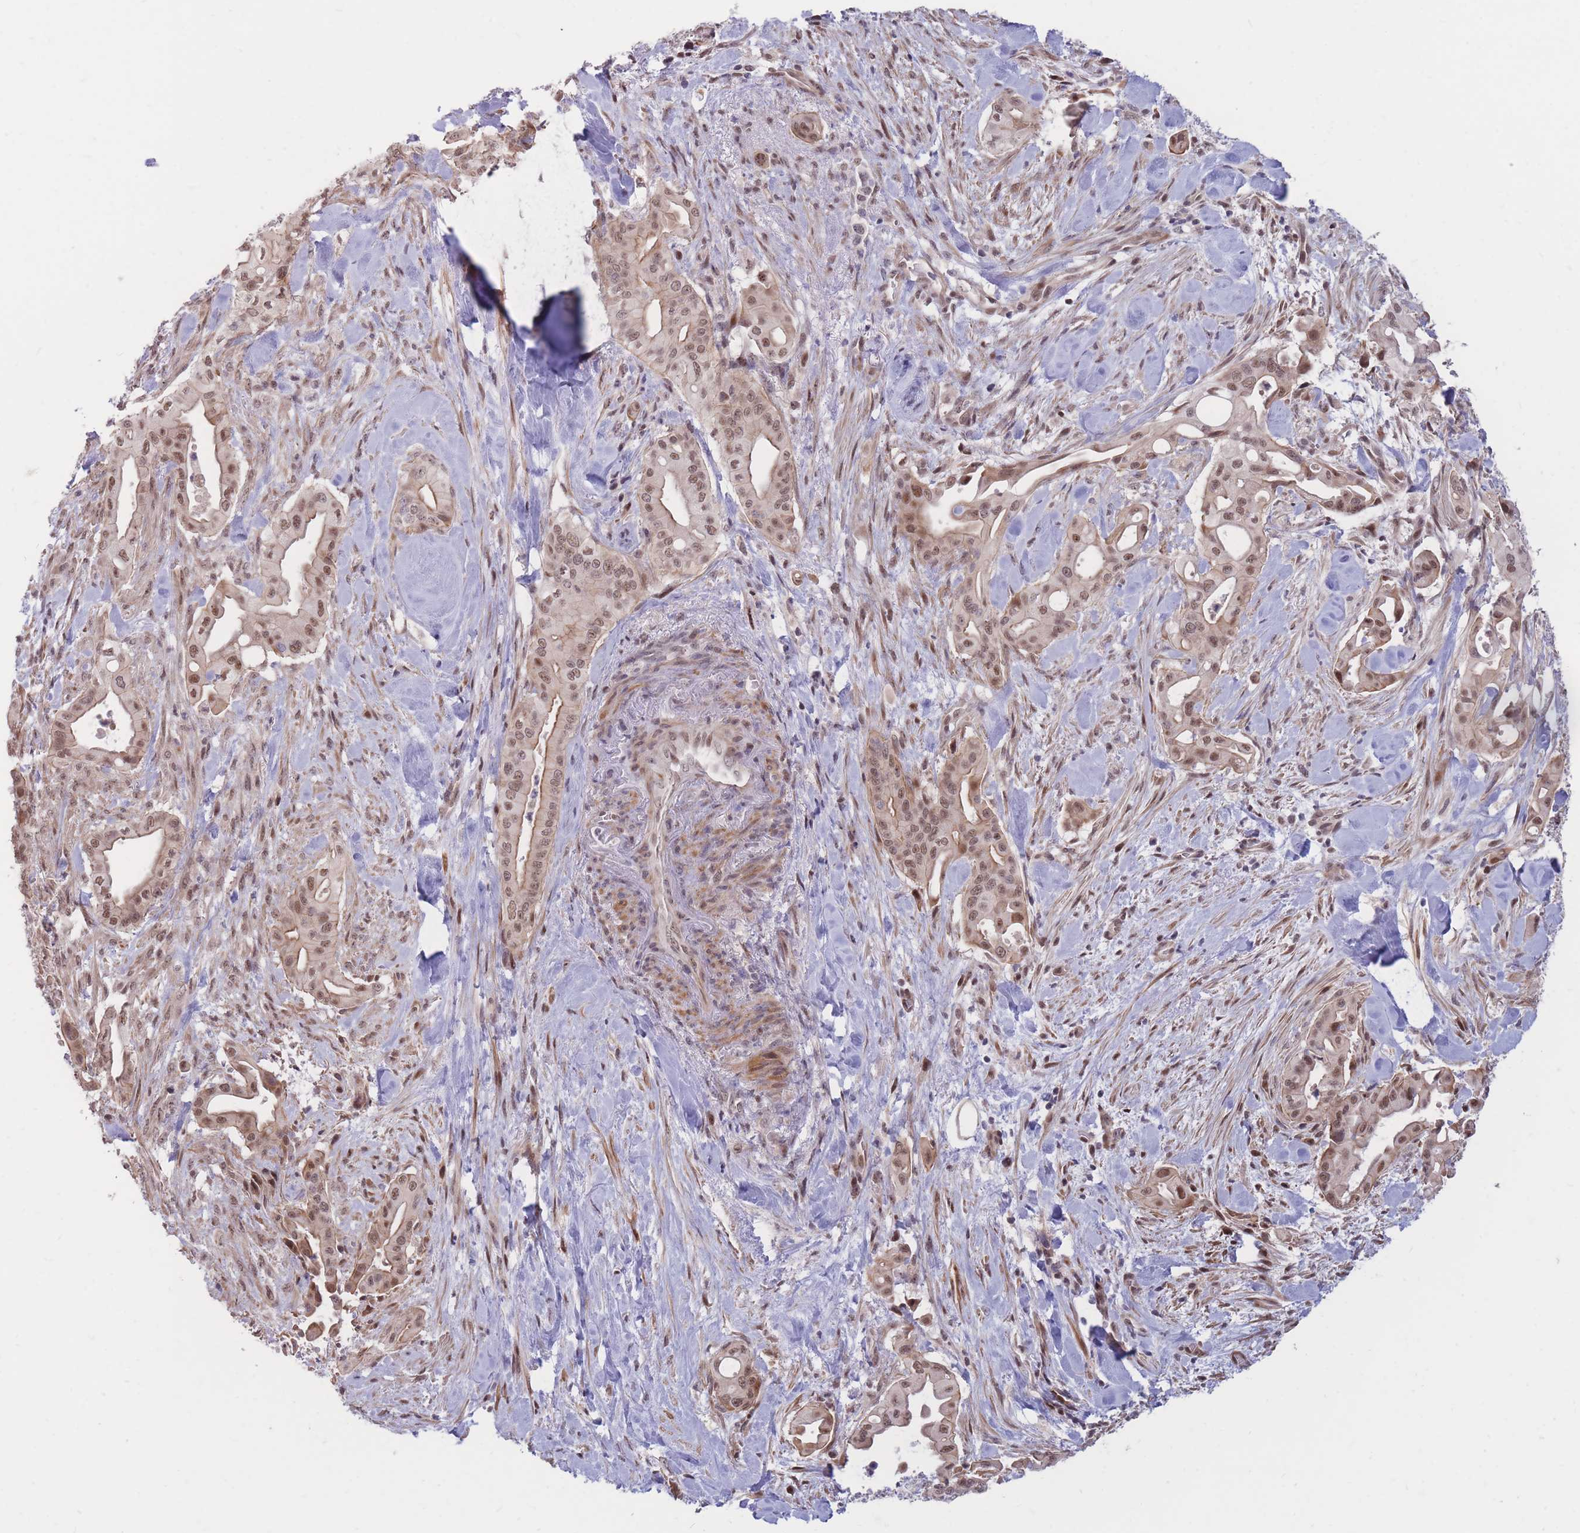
{"staining": {"intensity": "moderate", "quantity": ">75%", "location": "cytoplasmic/membranous,nuclear"}, "tissue": "liver cancer", "cell_type": "Tumor cells", "image_type": "cancer", "snomed": [{"axis": "morphology", "description": "Cholangiocarcinoma"}, {"axis": "topography", "description": "Liver"}], "caption": "Protein expression analysis of liver cancer (cholangiocarcinoma) shows moderate cytoplasmic/membranous and nuclear staining in about >75% of tumor cells.", "gene": "ERICH6B", "patient": {"sex": "female", "age": 68}}